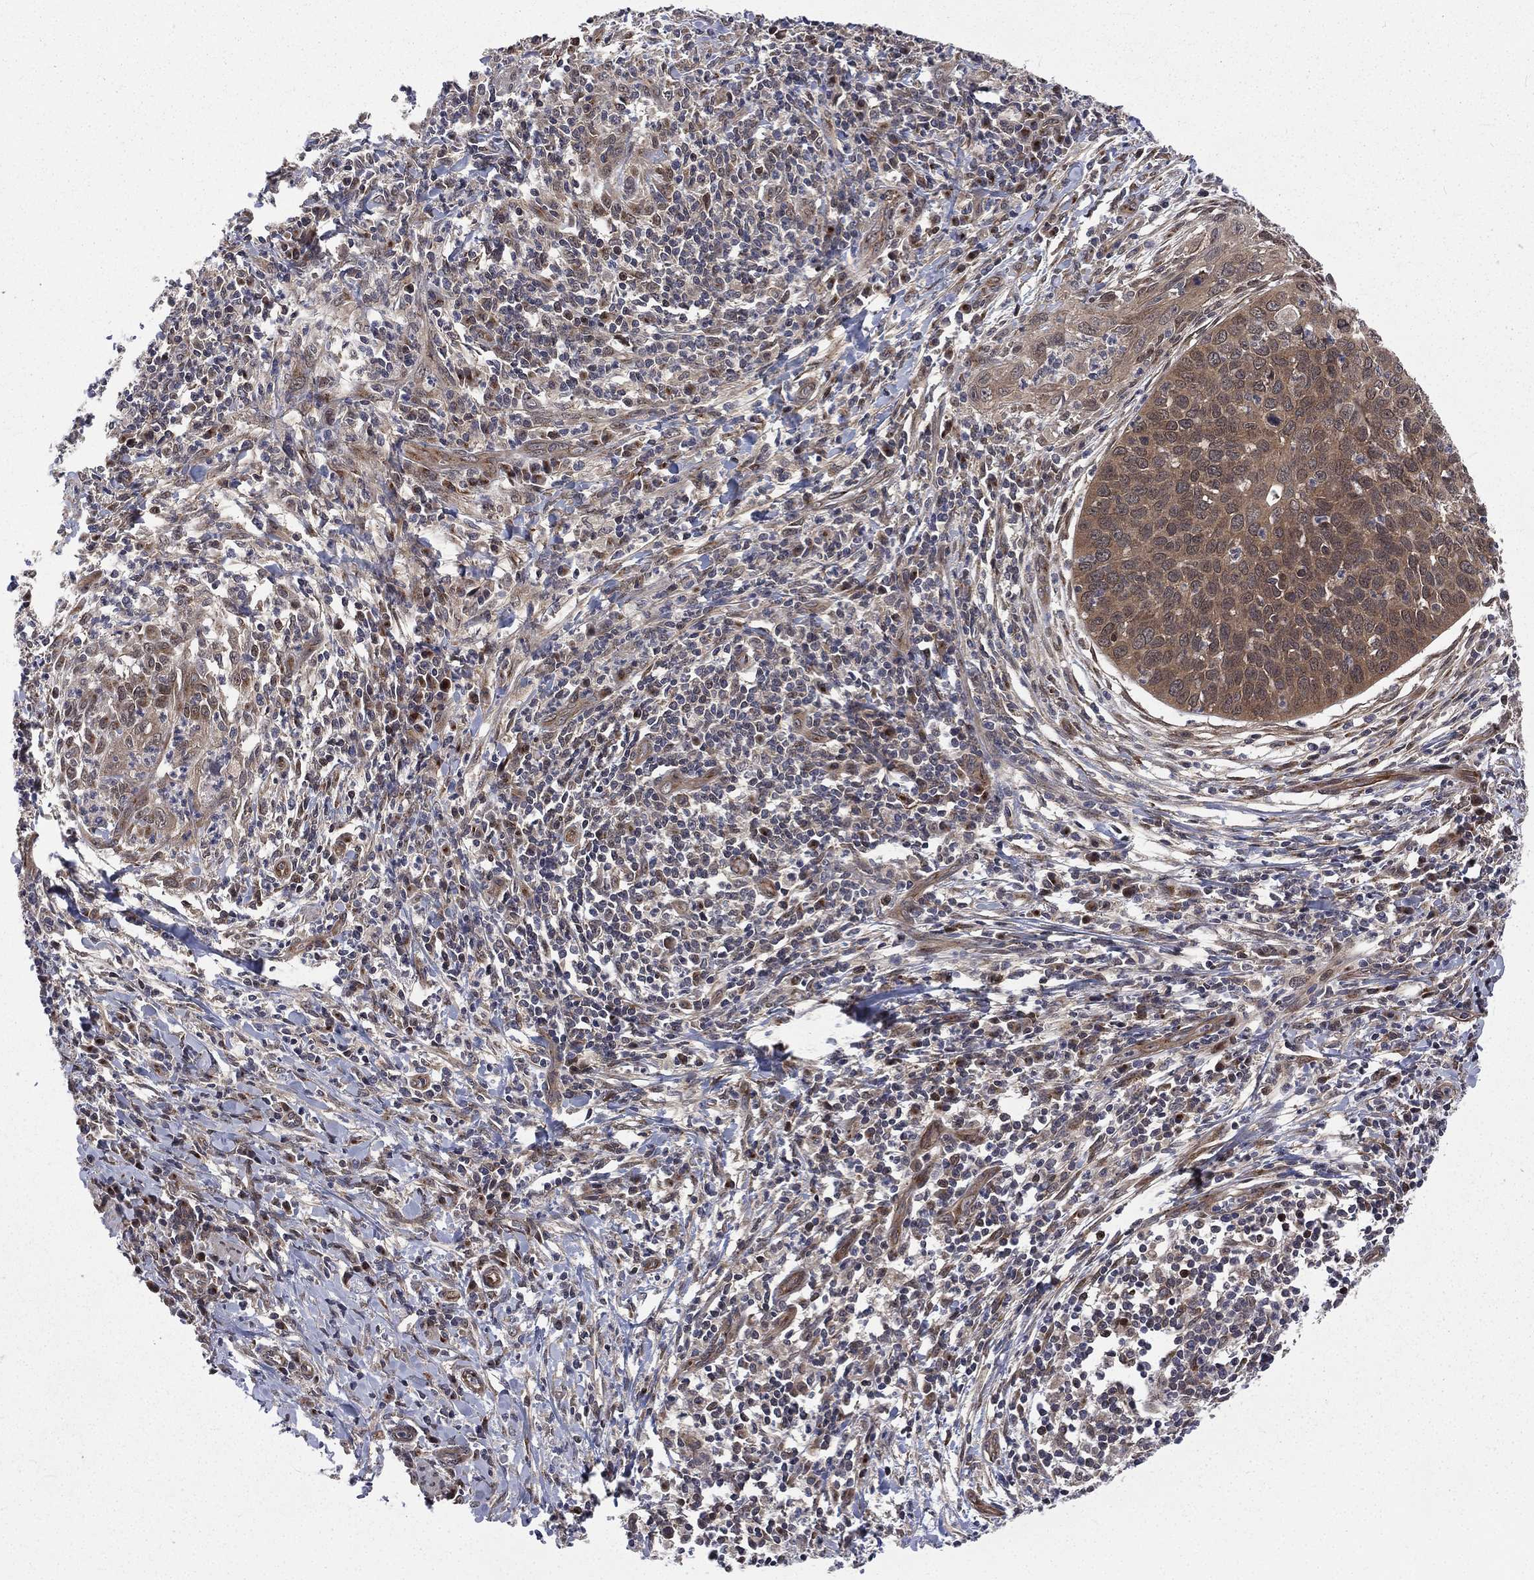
{"staining": {"intensity": "weak", "quantity": ">75%", "location": "cytoplasmic/membranous"}, "tissue": "cervical cancer", "cell_type": "Tumor cells", "image_type": "cancer", "snomed": [{"axis": "morphology", "description": "Squamous cell carcinoma, NOS"}, {"axis": "topography", "description": "Cervix"}], "caption": "Approximately >75% of tumor cells in squamous cell carcinoma (cervical) show weak cytoplasmic/membranous protein staining as visualized by brown immunohistochemical staining.", "gene": "ARL3", "patient": {"sex": "female", "age": 26}}